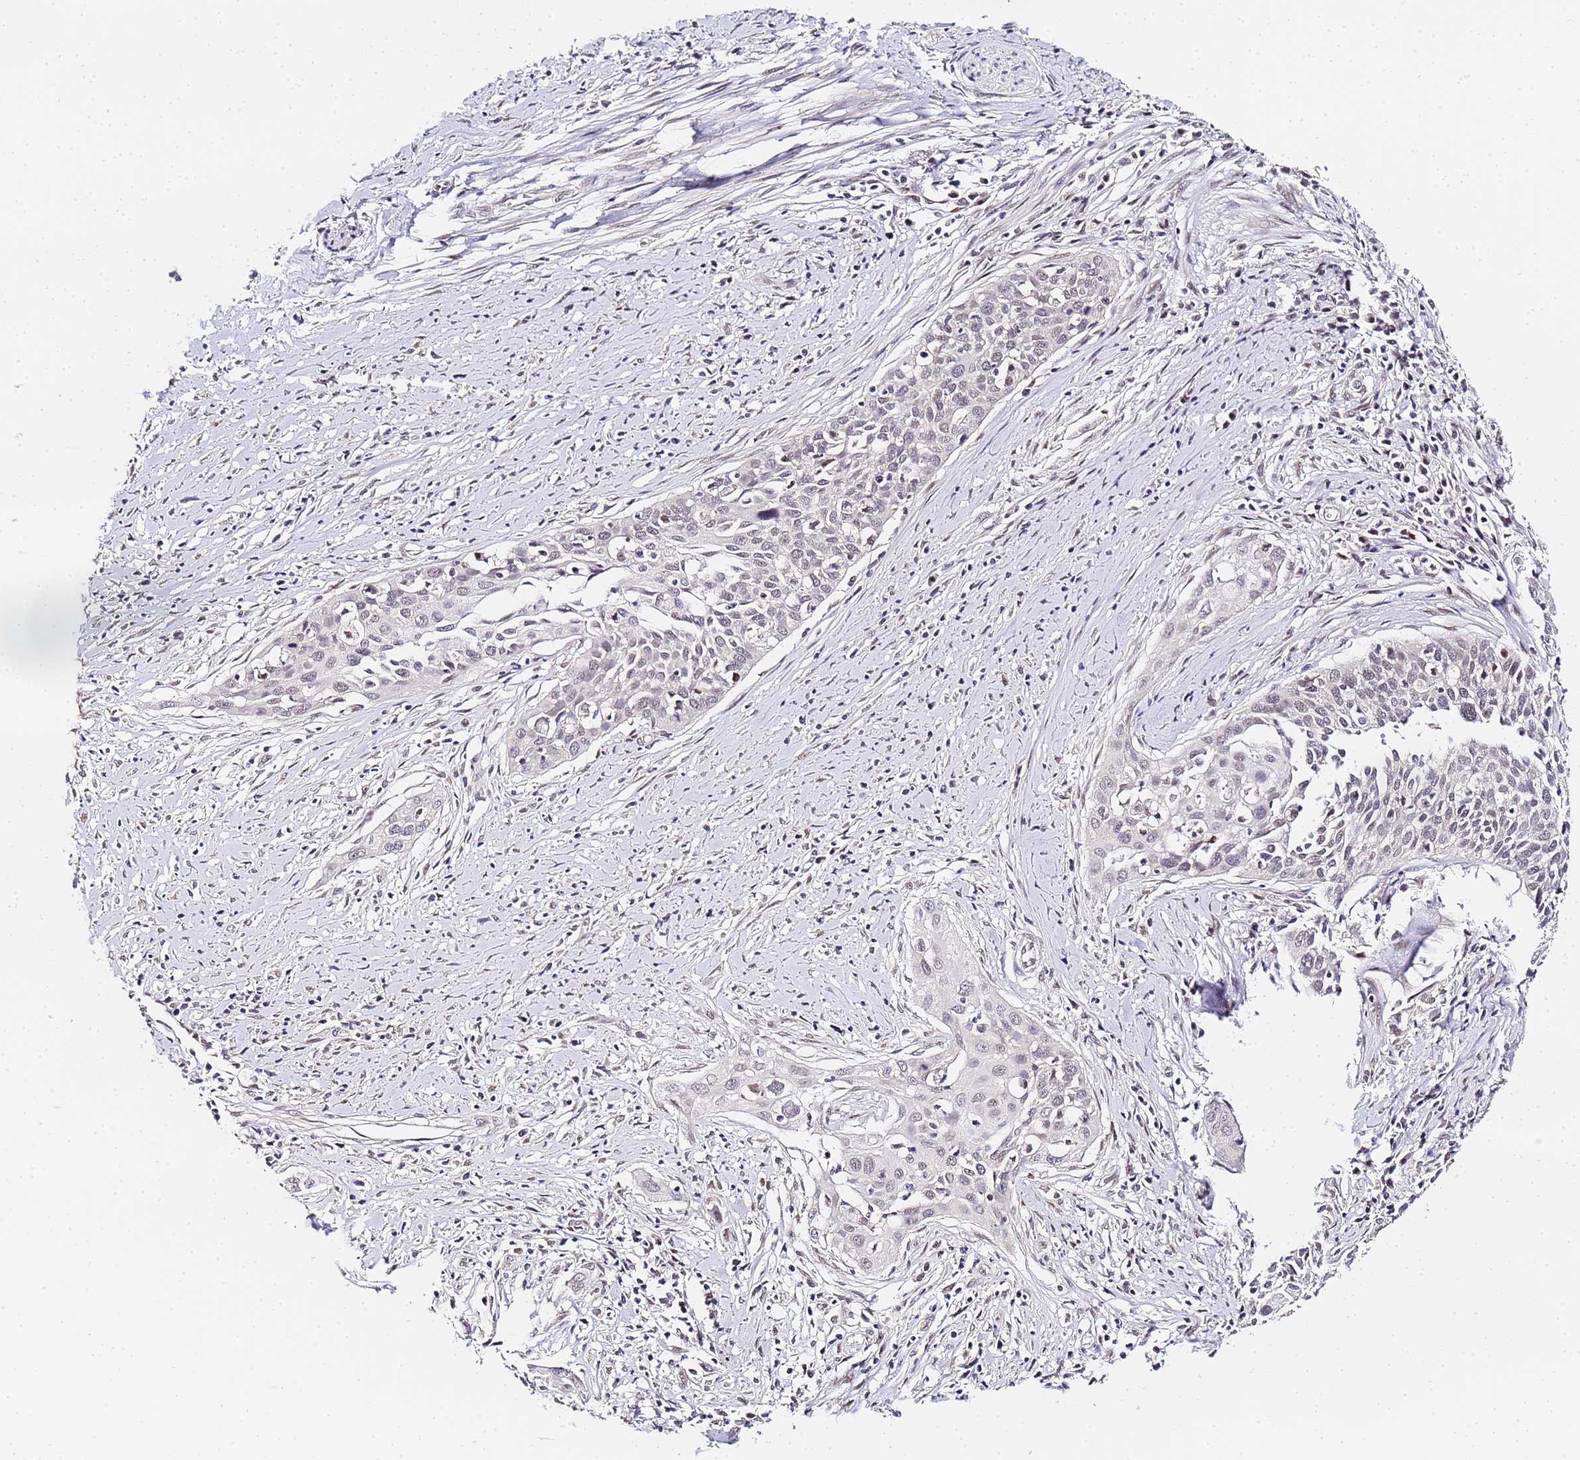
{"staining": {"intensity": "negative", "quantity": "none", "location": "none"}, "tissue": "cervical cancer", "cell_type": "Tumor cells", "image_type": "cancer", "snomed": [{"axis": "morphology", "description": "Squamous cell carcinoma, NOS"}, {"axis": "topography", "description": "Cervix"}], "caption": "Immunohistochemistry (IHC) image of human cervical cancer stained for a protein (brown), which exhibits no expression in tumor cells.", "gene": "LSM3", "patient": {"sex": "female", "age": 34}}